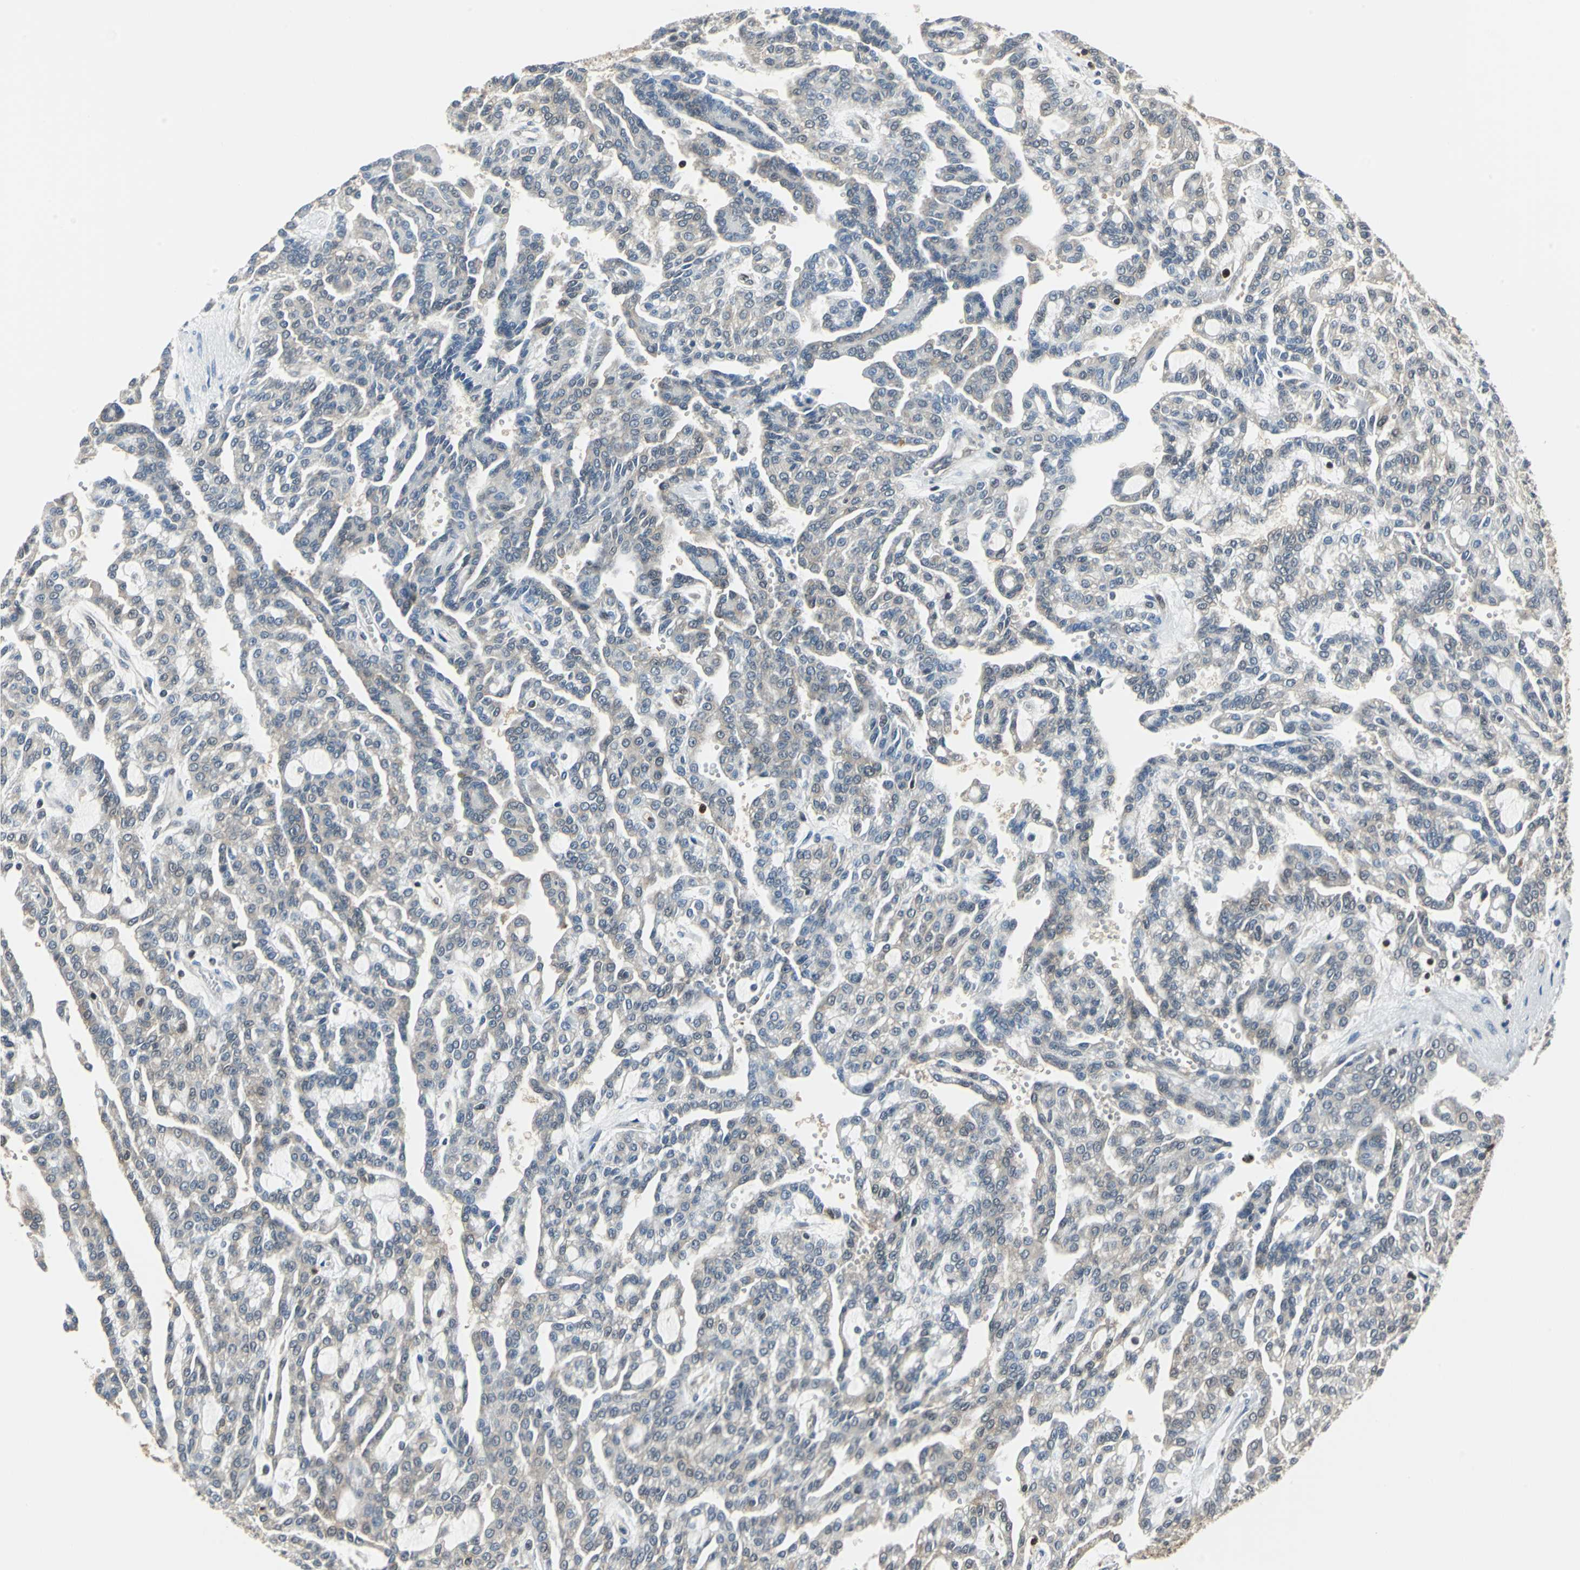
{"staining": {"intensity": "negative", "quantity": "none", "location": "none"}, "tissue": "renal cancer", "cell_type": "Tumor cells", "image_type": "cancer", "snomed": [{"axis": "morphology", "description": "Adenocarcinoma, NOS"}, {"axis": "topography", "description": "Kidney"}], "caption": "A high-resolution histopathology image shows IHC staining of adenocarcinoma (renal), which reveals no significant positivity in tumor cells.", "gene": "PSME1", "patient": {"sex": "male", "age": 63}}